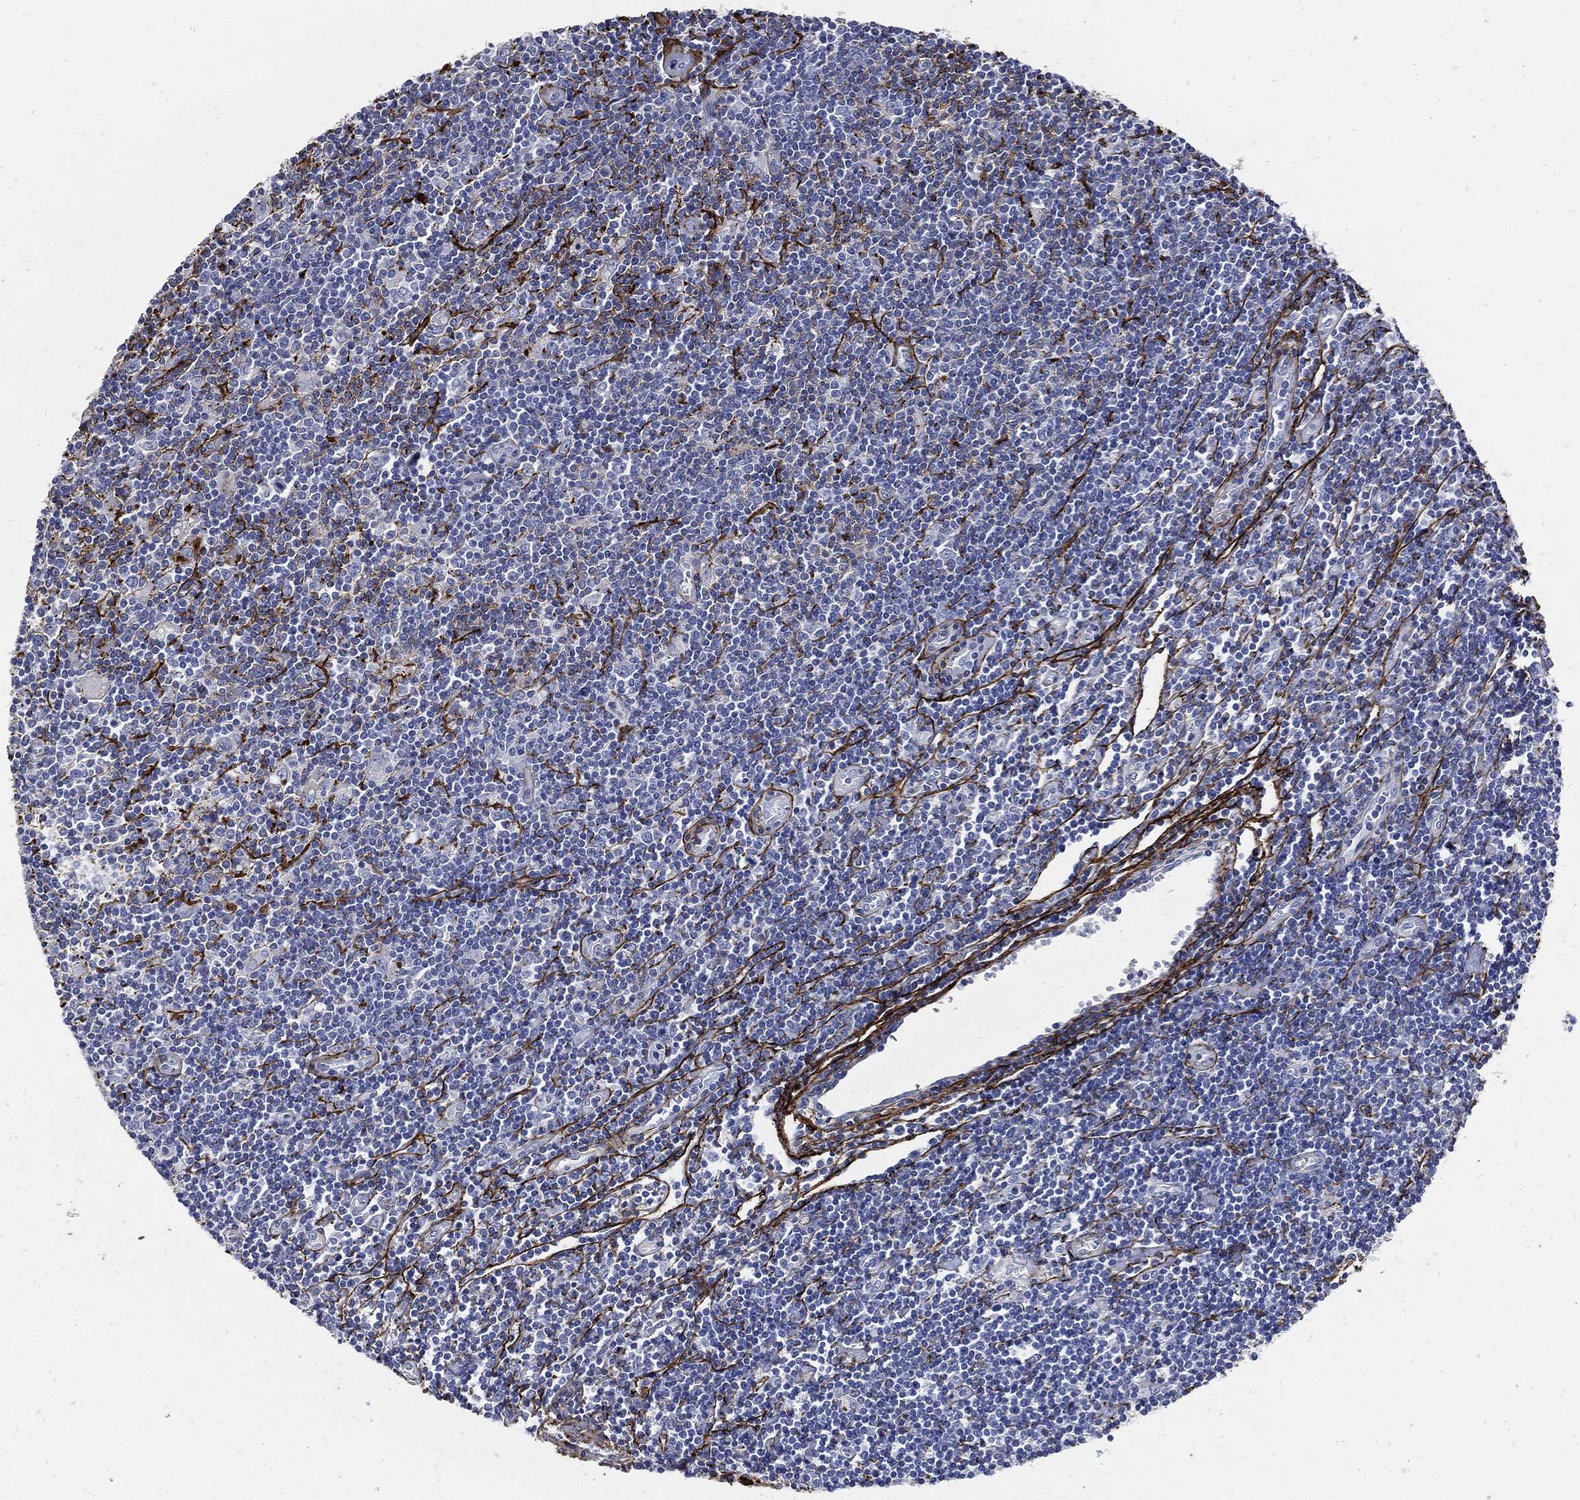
{"staining": {"intensity": "negative", "quantity": "none", "location": "none"}, "tissue": "lymphoma", "cell_type": "Tumor cells", "image_type": "cancer", "snomed": [{"axis": "morphology", "description": "Hodgkin's disease, NOS"}, {"axis": "topography", "description": "Lymph node"}], "caption": "This histopathology image is of lymphoma stained with IHC to label a protein in brown with the nuclei are counter-stained blue. There is no staining in tumor cells.", "gene": "FBN1", "patient": {"sex": "male", "age": 40}}